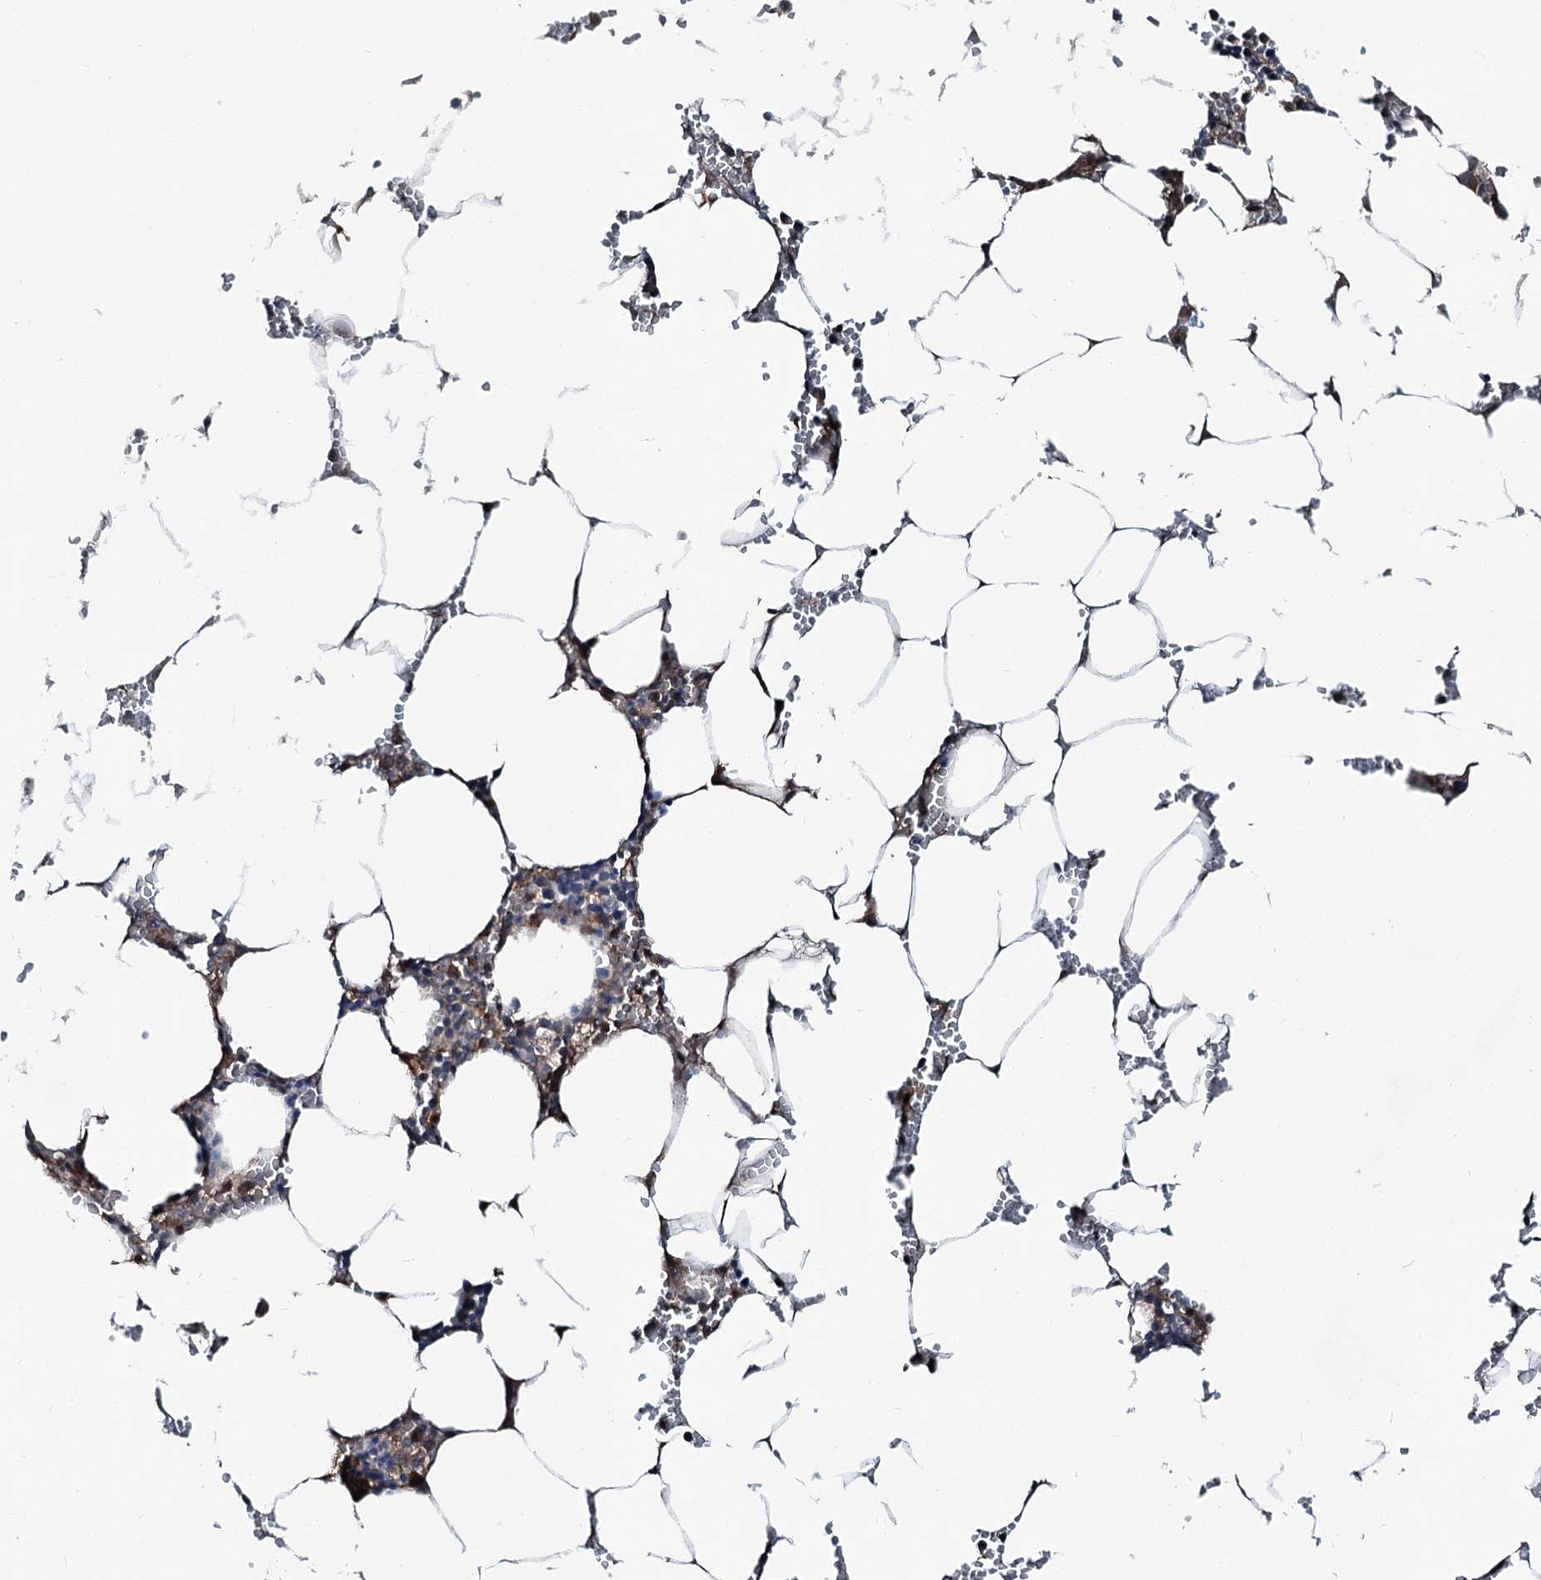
{"staining": {"intensity": "moderate", "quantity": "<25%", "location": "cytoplasmic/membranous"}, "tissue": "bone marrow", "cell_type": "Hematopoietic cells", "image_type": "normal", "snomed": [{"axis": "morphology", "description": "Normal tissue, NOS"}, {"axis": "topography", "description": "Bone marrow"}], "caption": "Brown immunohistochemical staining in normal human bone marrow exhibits moderate cytoplasmic/membranous staining in about <25% of hematopoietic cells.", "gene": "PSMD13", "patient": {"sex": "male", "age": 70}}